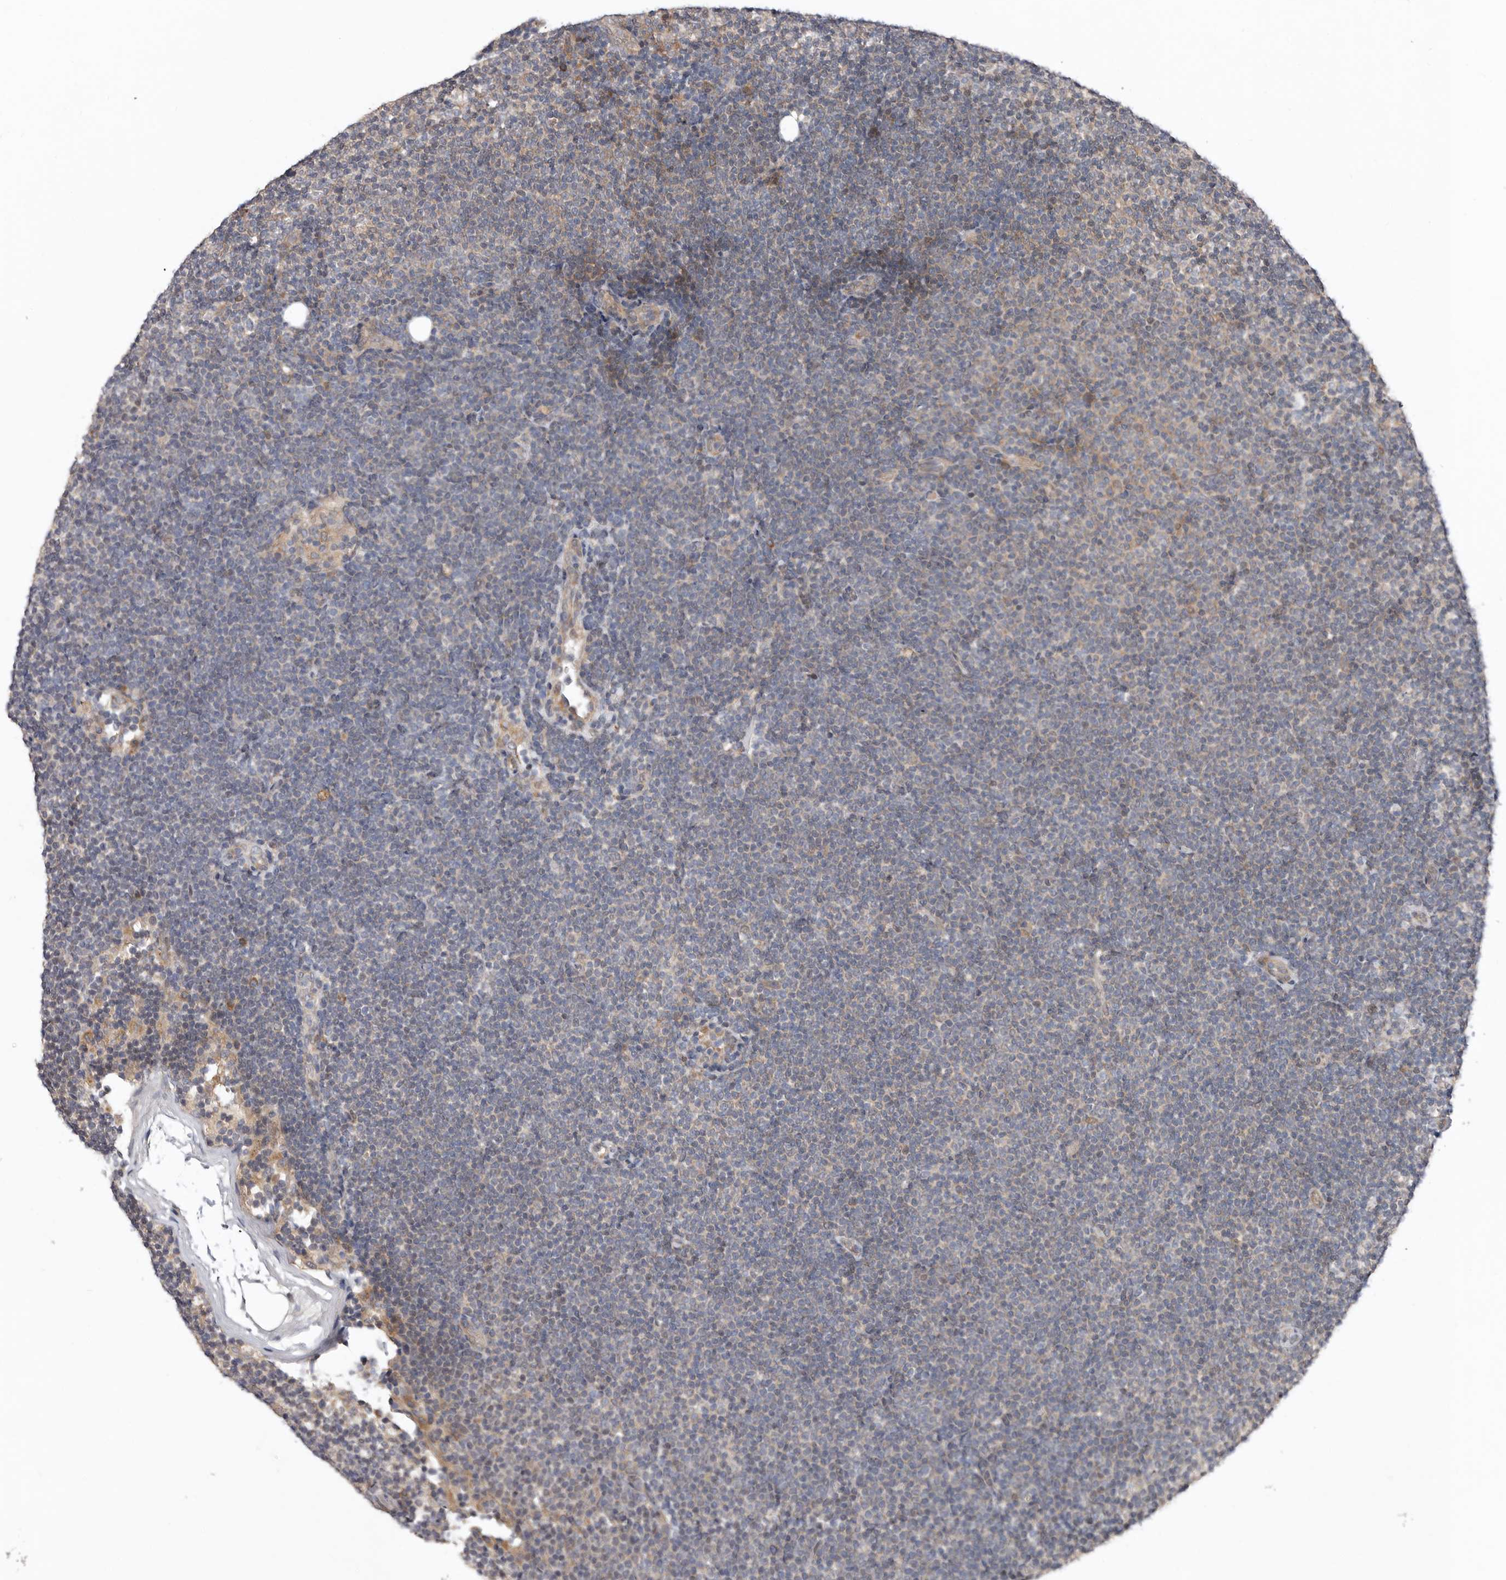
{"staining": {"intensity": "weak", "quantity": "25%-75%", "location": "cytoplasmic/membranous"}, "tissue": "lymphoma", "cell_type": "Tumor cells", "image_type": "cancer", "snomed": [{"axis": "morphology", "description": "Malignant lymphoma, non-Hodgkin's type, Low grade"}, {"axis": "topography", "description": "Lymph node"}], "caption": "The image displays immunohistochemical staining of malignant lymphoma, non-Hodgkin's type (low-grade). There is weak cytoplasmic/membranous staining is seen in about 25%-75% of tumor cells. The protein is stained brown, and the nuclei are stained in blue (DAB (3,3'-diaminobenzidine) IHC with brightfield microscopy, high magnification).", "gene": "CHML", "patient": {"sex": "female", "age": 53}}